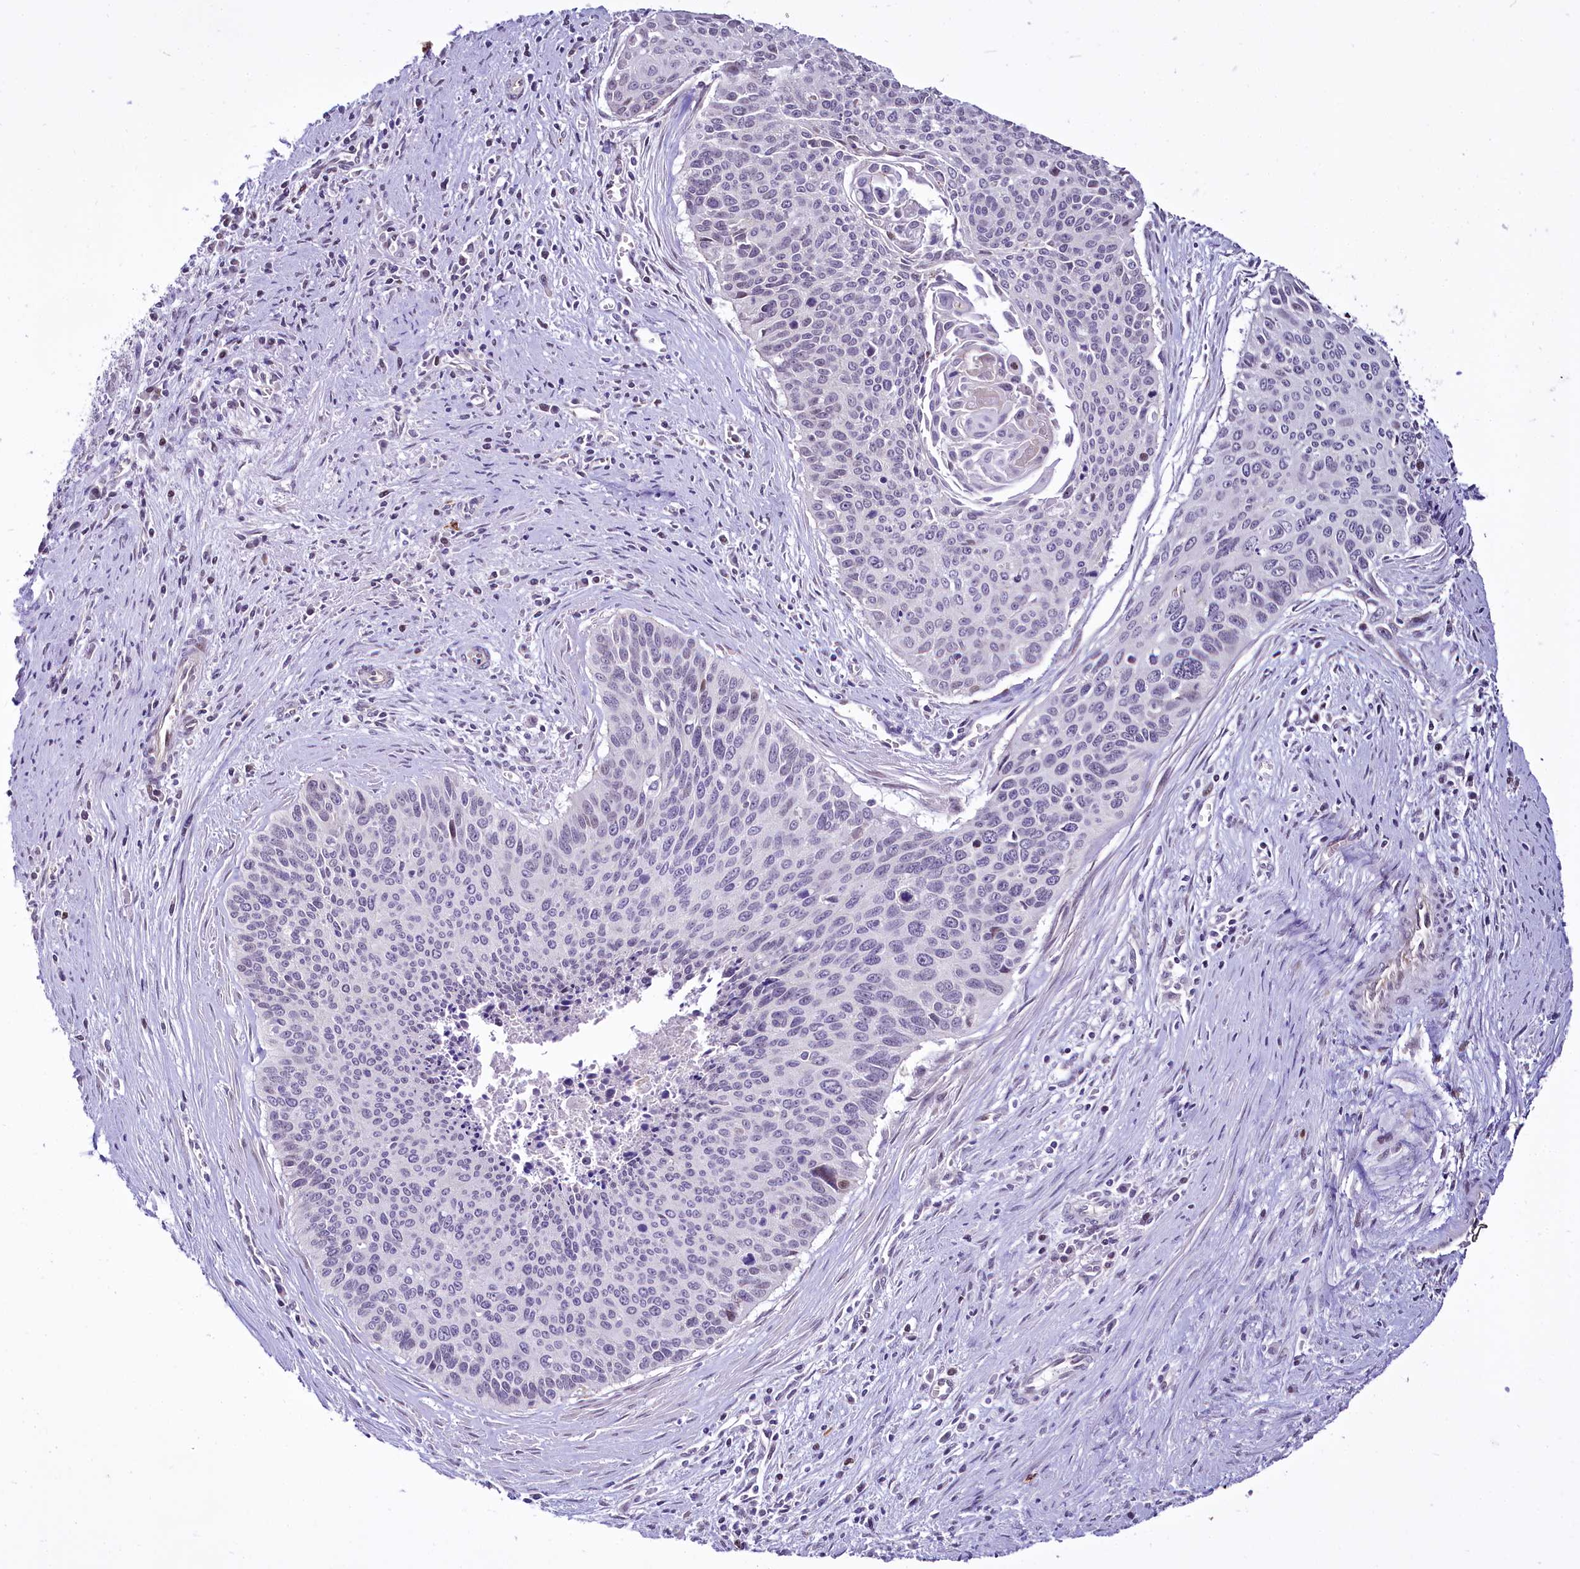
{"staining": {"intensity": "negative", "quantity": "none", "location": "none"}, "tissue": "cervical cancer", "cell_type": "Tumor cells", "image_type": "cancer", "snomed": [{"axis": "morphology", "description": "Squamous cell carcinoma, NOS"}, {"axis": "topography", "description": "Cervix"}], "caption": "A photomicrograph of squamous cell carcinoma (cervical) stained for a protein displays no brown staining in tumor cells.", "gene": "BANK1", "patient": {"sex": "female", "age": 55}}